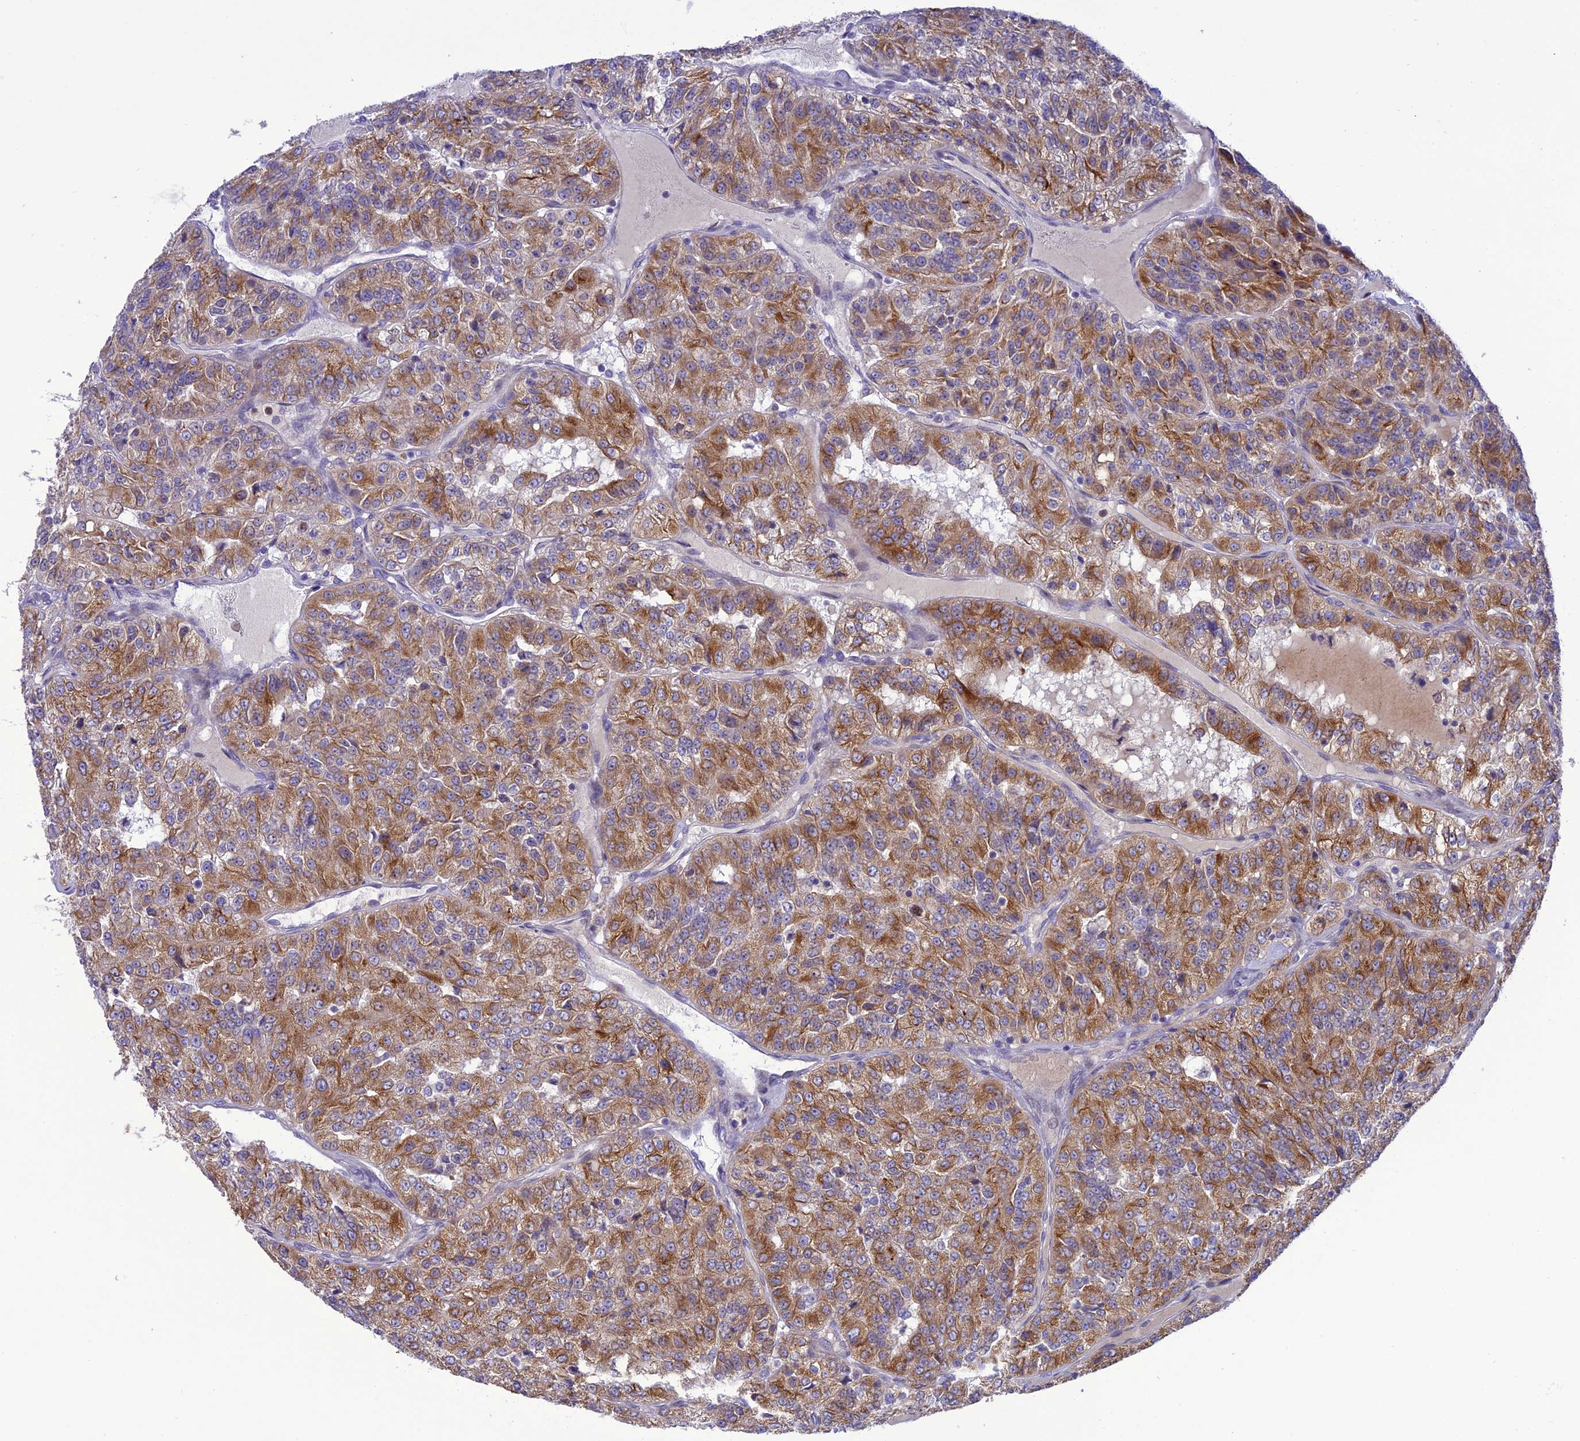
{"staining": {"intensity": "strong", "quantity": ">75%", "location": "cytoplasmic/membranous"}, "tissue": "renal cancer", "cell_type": "Tumor cells", "image_type": "cancer", "snomed": [{"axis": "morphology", "description": "Adenocarcinoma, NOS"}, {"axis": "topography", "description": "Kidney"}], "caption": "High-power microscopy captured an immunohistochemistry micrograph of renal cancer (adenocarcinoma), revealing strong cytoplasmic/membranous positivity in approximately >75% of tumor cells. (DAB = brown stain, brightfield microscopy at high magnification).", "gene": "JMY", "patient": {"sex": "female", "age": 63}}